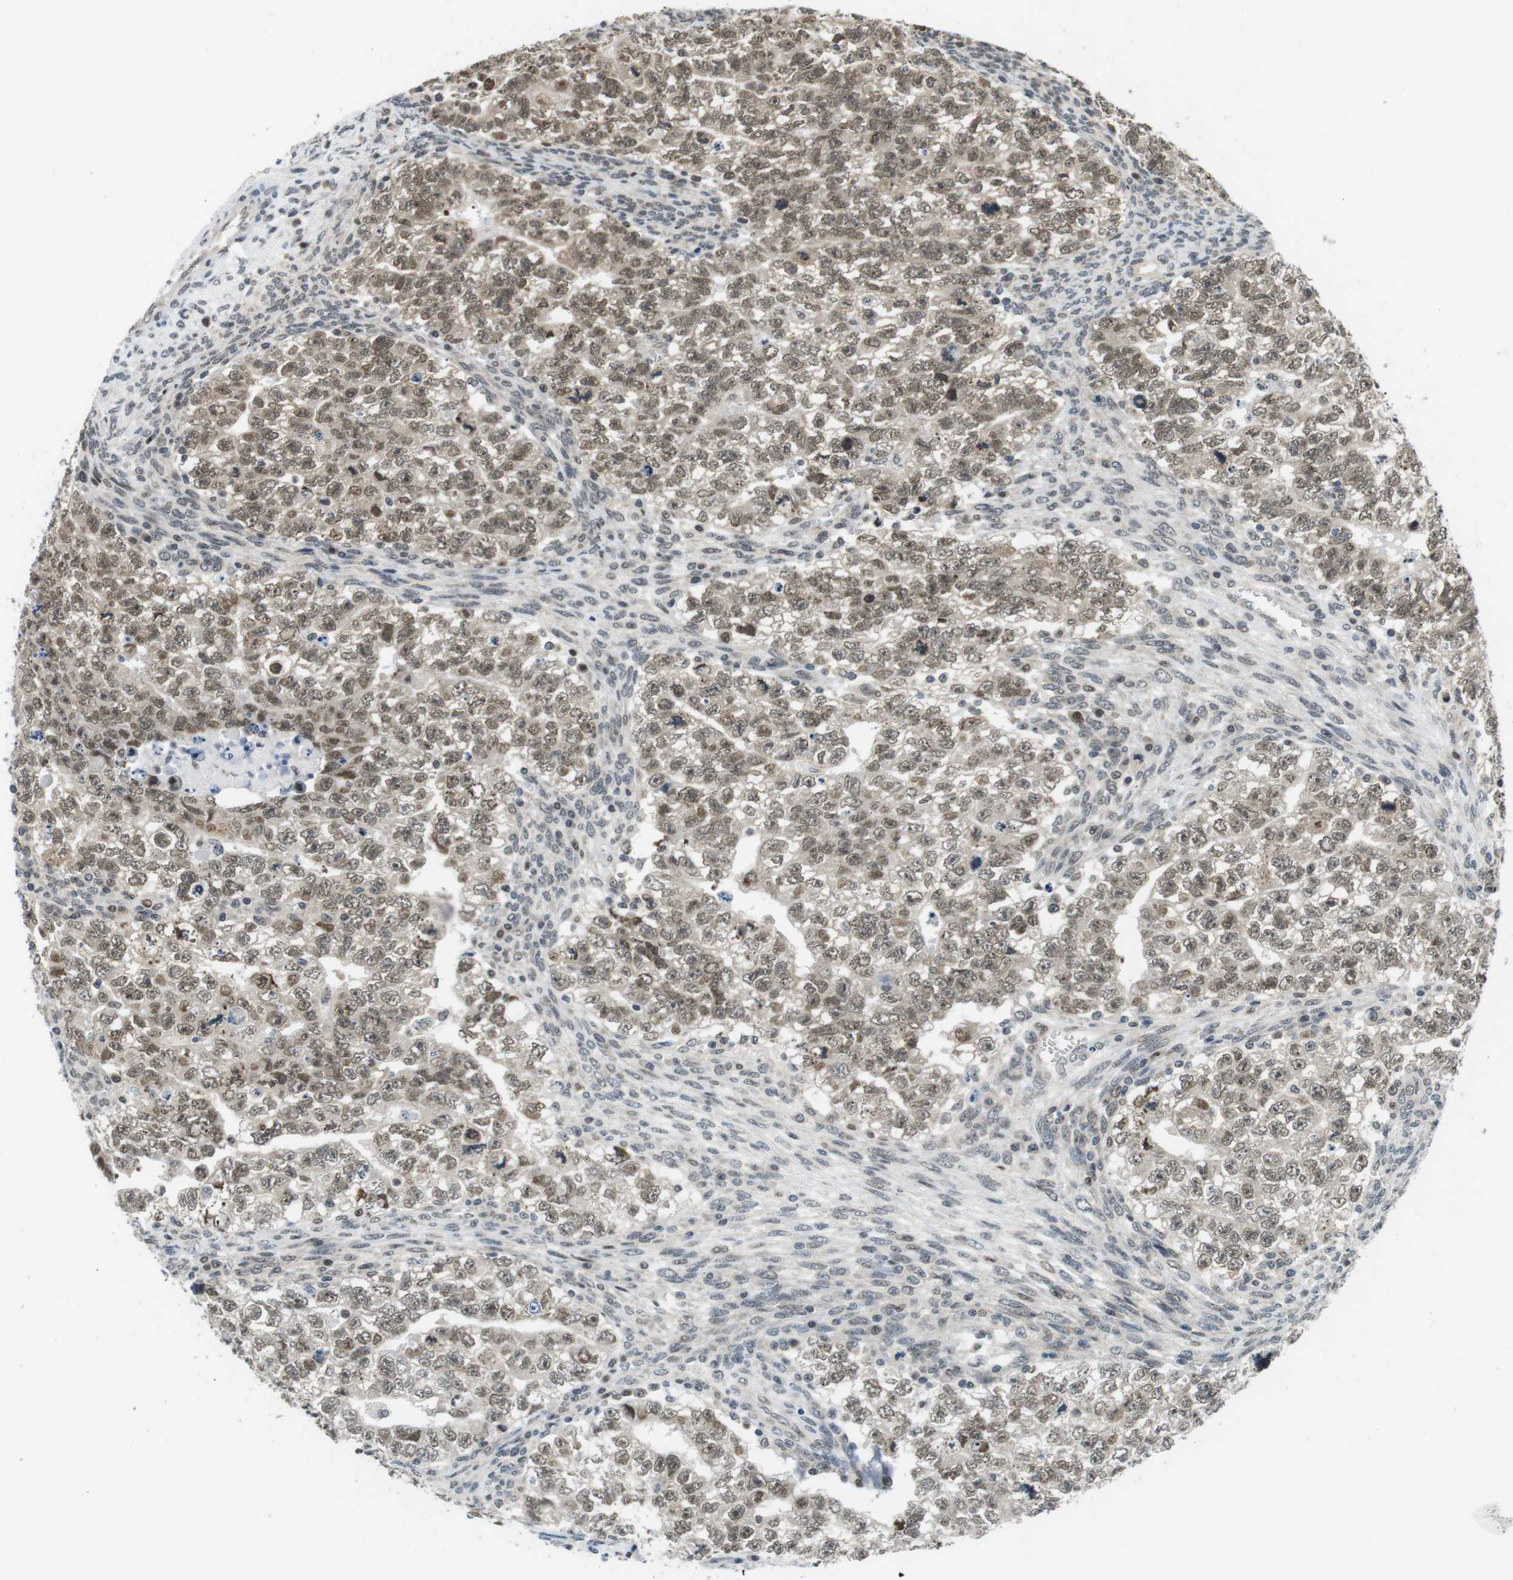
{"staining": {"intensity": "weak", "quantity": ">75%", "location": "cytoplasmic/membranous,nuclear"}, "tissue": "testis cancer", "cell_type": "Tumor cells", "image_type": "cancer", "snomed": [{"axis": "morphology", "description": "Seminoma, NOS"}, {"axis": "morphology", "description": "Carcinoma, Embryonal, NOS"}, {"axis": "topography", "description": "Testis"}], "caption": "Protein expression by immunohistochemistry (IHC) demonstrates weak cytoplasmic/membranous and nuclear expression in approximately >75% of tumor cells in testis cancer.", "gene": "NEK4", "patient": {"sex": "male", "age": 38}}